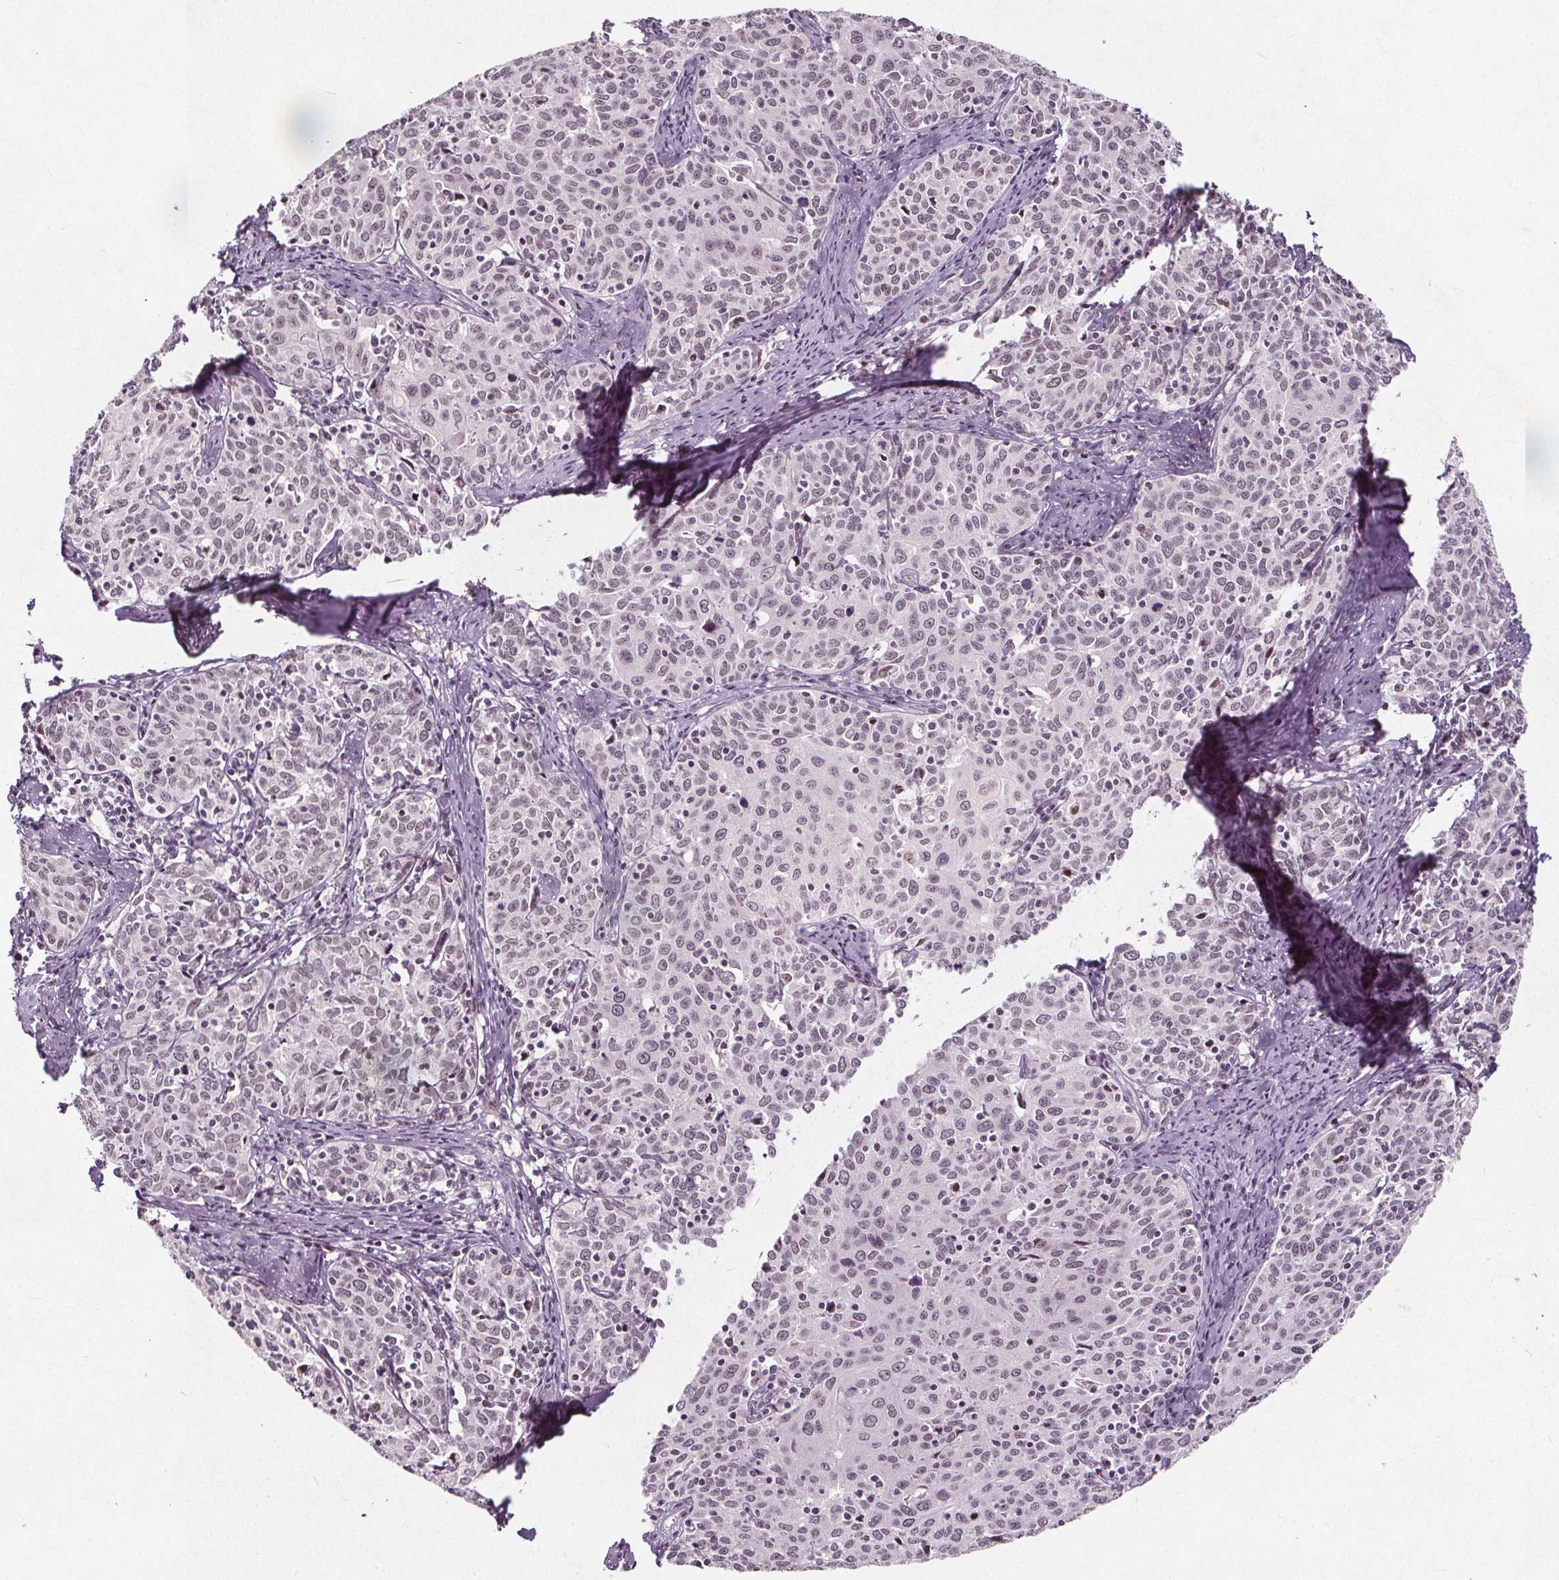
{"staining": {"intensity": "weak", "quantity": "25%-75%", "location": "nuclear"}, "tissue": "cervical cancer", "cell_type": "Tumor cells", "image_type": "cancer", "snomed": [{"axis": "morphology", "description": "Squamous cell carcinoma, NOS"}, {"axis": "topography", "description": "Cervix"}], "caption": "Immunohistochemistry (DAB) staining of cervical squamous cell carcinoma exhibits weak nuclear protein staining in approximately 25%-75% of tumor cells. The protein of interest is stained brown, and the nuclei are stained in blue (DAB (3,3'-diaminobenzidine) IHC with brightfield microscopy, high magnification).", "gene": "TAF6L", "patient": {"sex": "female", "age": 62}}